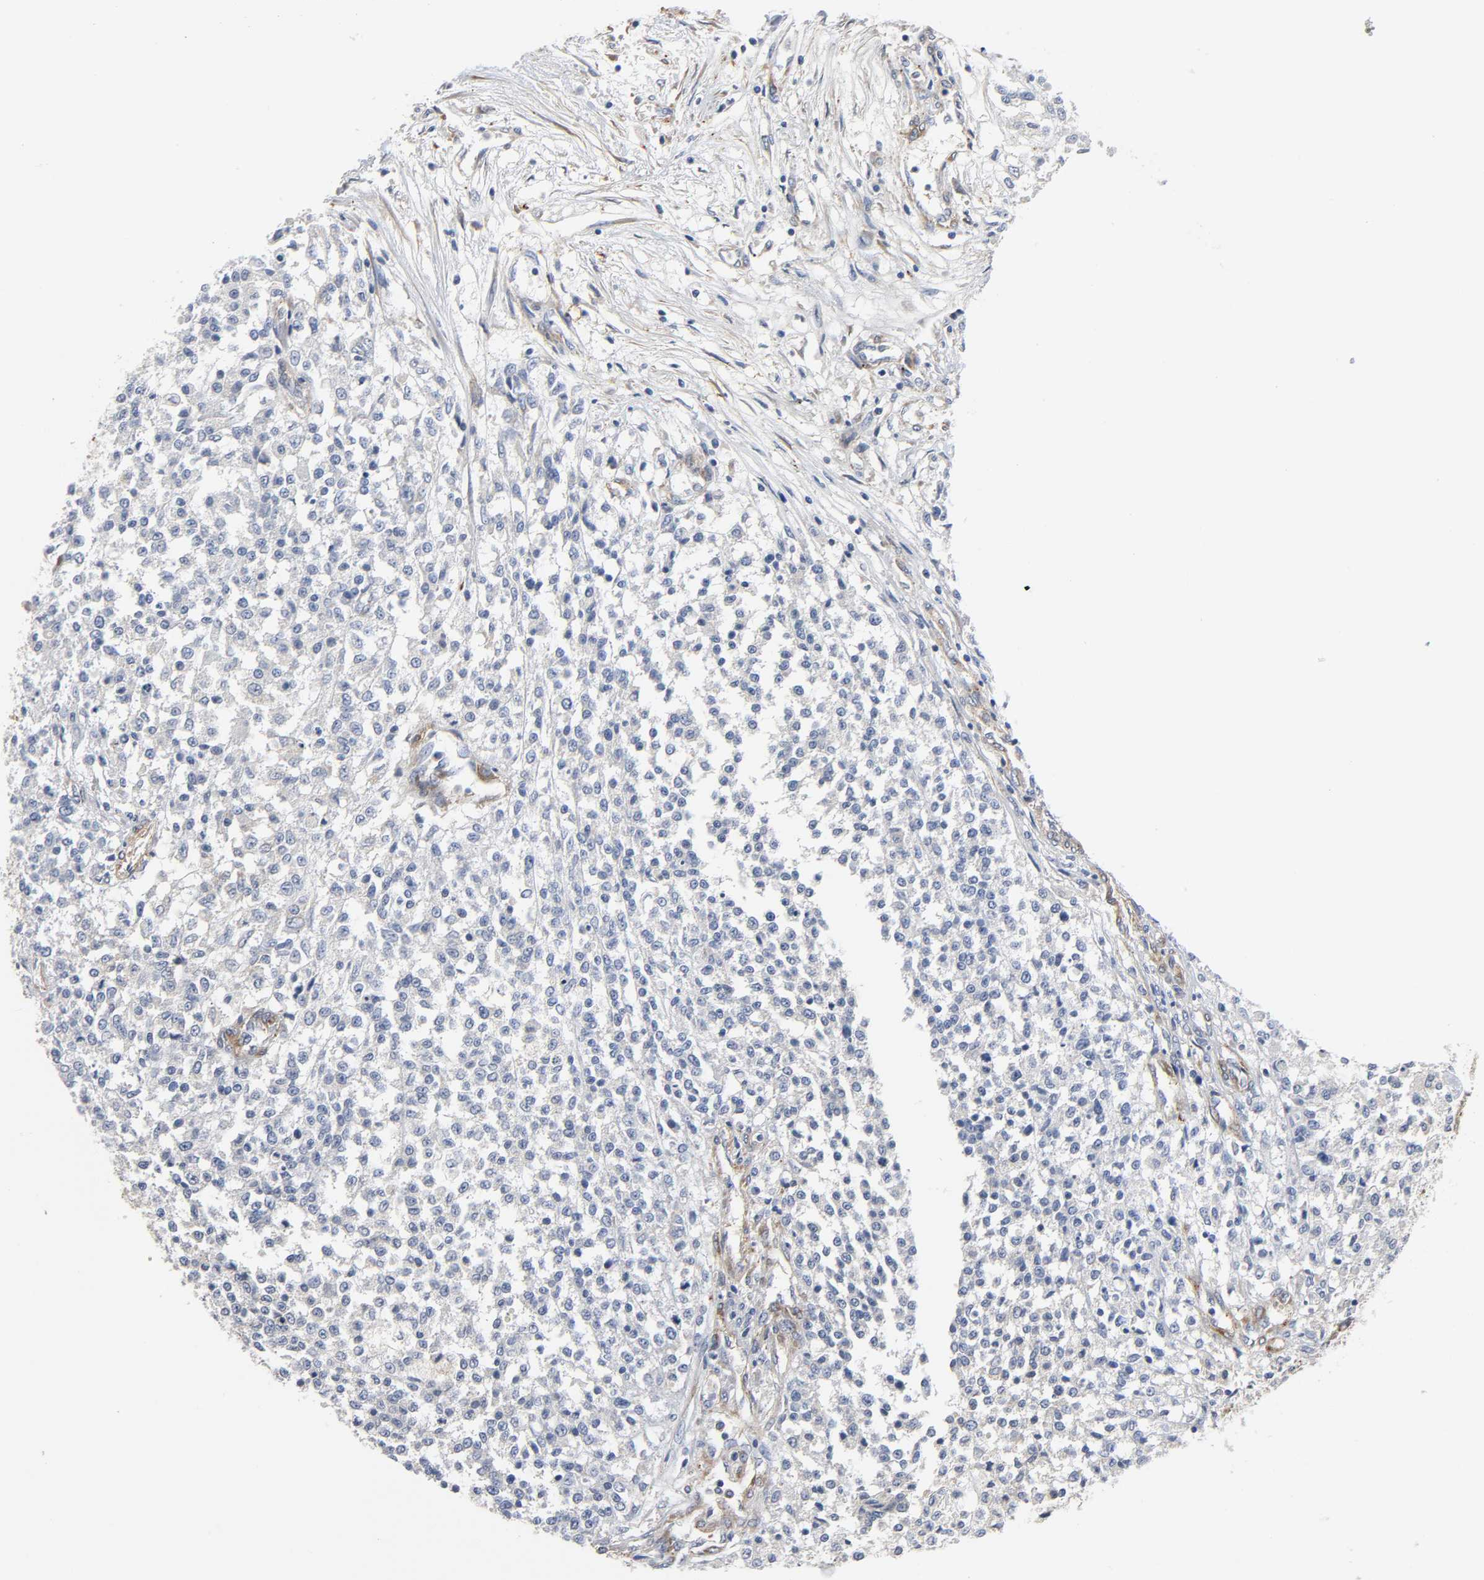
{"staining": {"intensity": "negative", "quantity": "none", "location": "none"}, "tissue": "testis cancer", "cell_type": "Tumor cells", "image_type": "cancer", "snomed": [{"axis": "morphology", "description": "Seminoma, NOS"}, {"axis": "topography", "description": "Testis"}], "caption": "An immunohistochemistry image of testis seminoma is shown. There is no staining in tumor cells of testis seminoma. (DAB IHC, high magnification).", "gene": "ARHGAP1", "patient": {"sex": "male", "age": 59}}